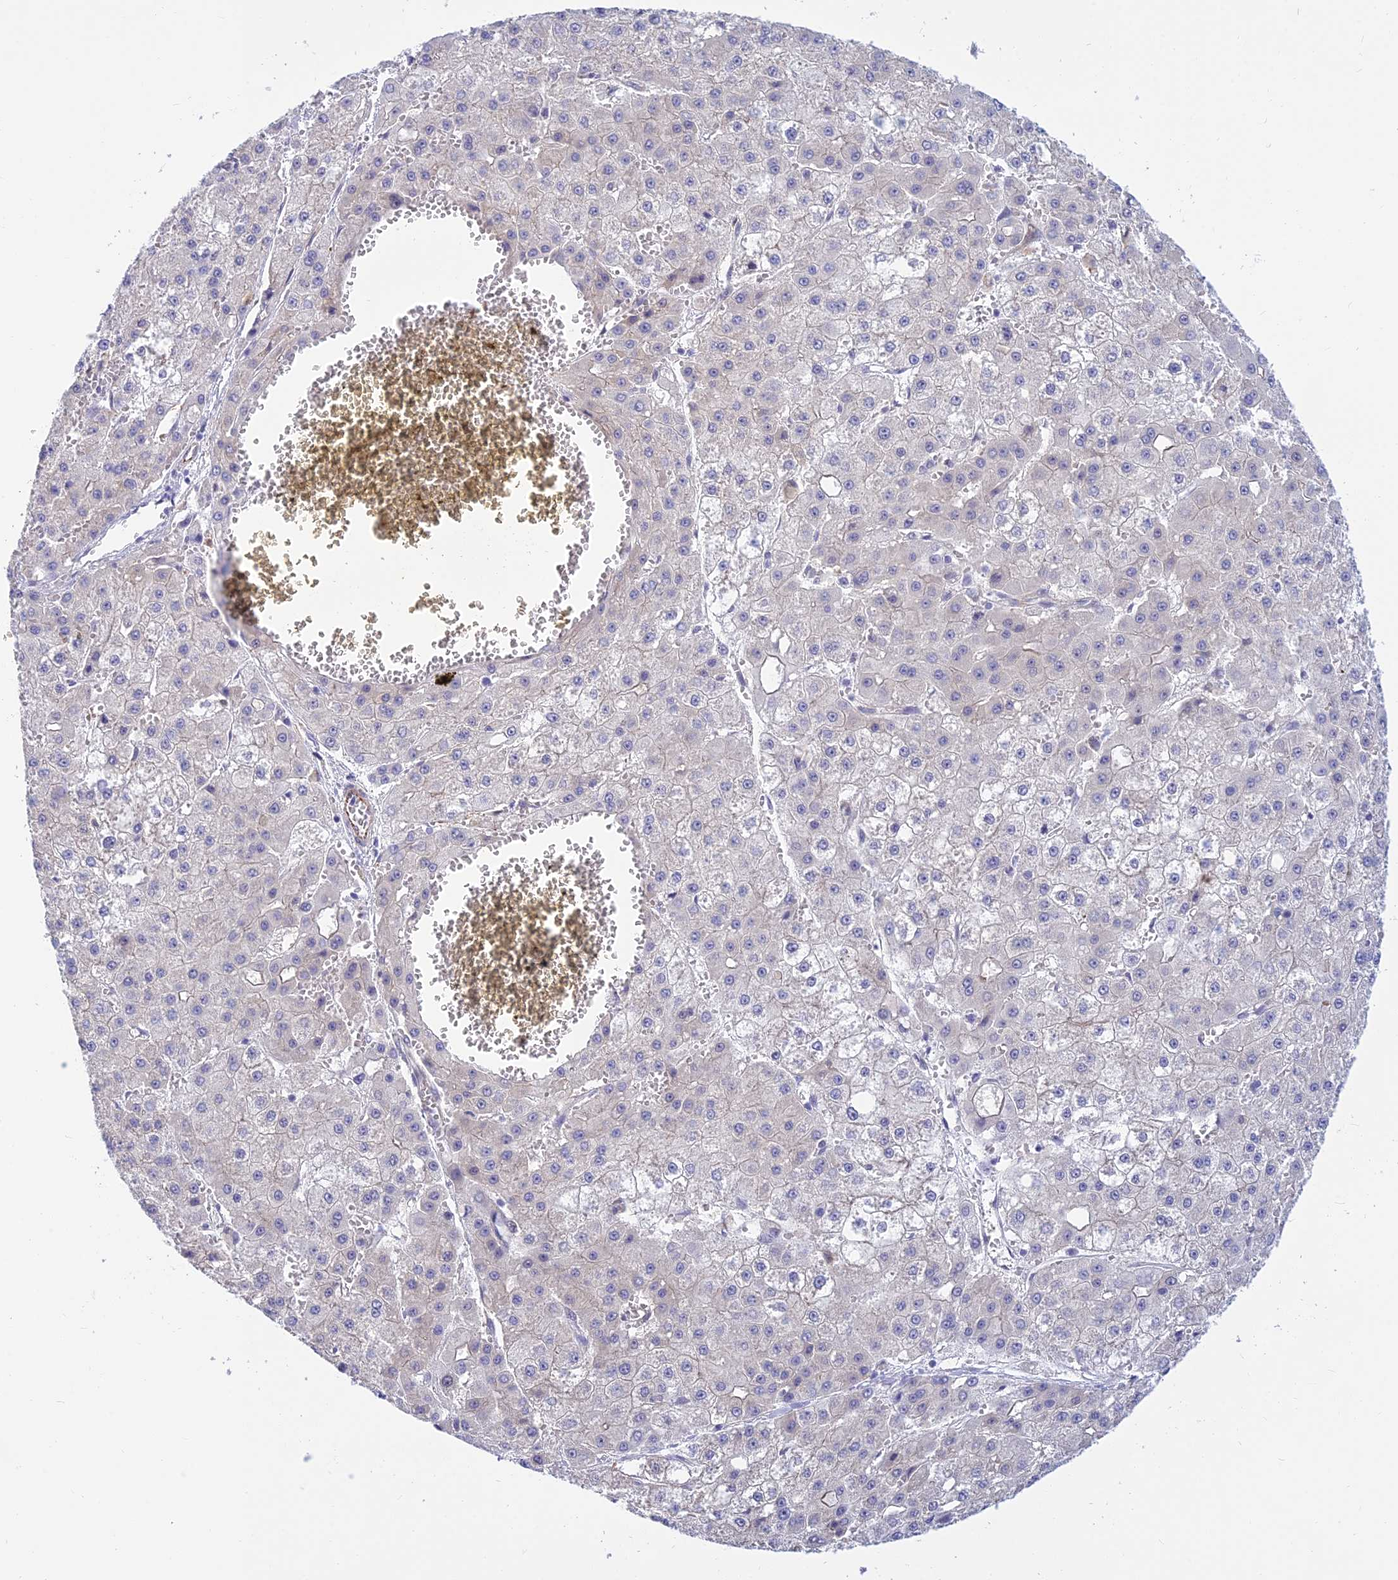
{"staining": {"intensity": "negative", "quantity": "none", "location": "none"}, "tissue": "liver cancer", "cell_type": "Tumor cells", "image_type": "cancer", "snomed": [{"axis": "morphology", "description": "Carcinoma, Hepatocellular, NOS"}, {"axis": "topography", "description": "Liver"}], "caption": "Immunohistochemistry micrograph of liver cancer (hepatocellular carcinoma) stained for a protein (brown), which shows no staining in tumor cells. (DAB IHC visualized using brightfield microscopy, high magnification).", "gene": "SAPCD2", "patient": {"sex": "male", "age": 47}}